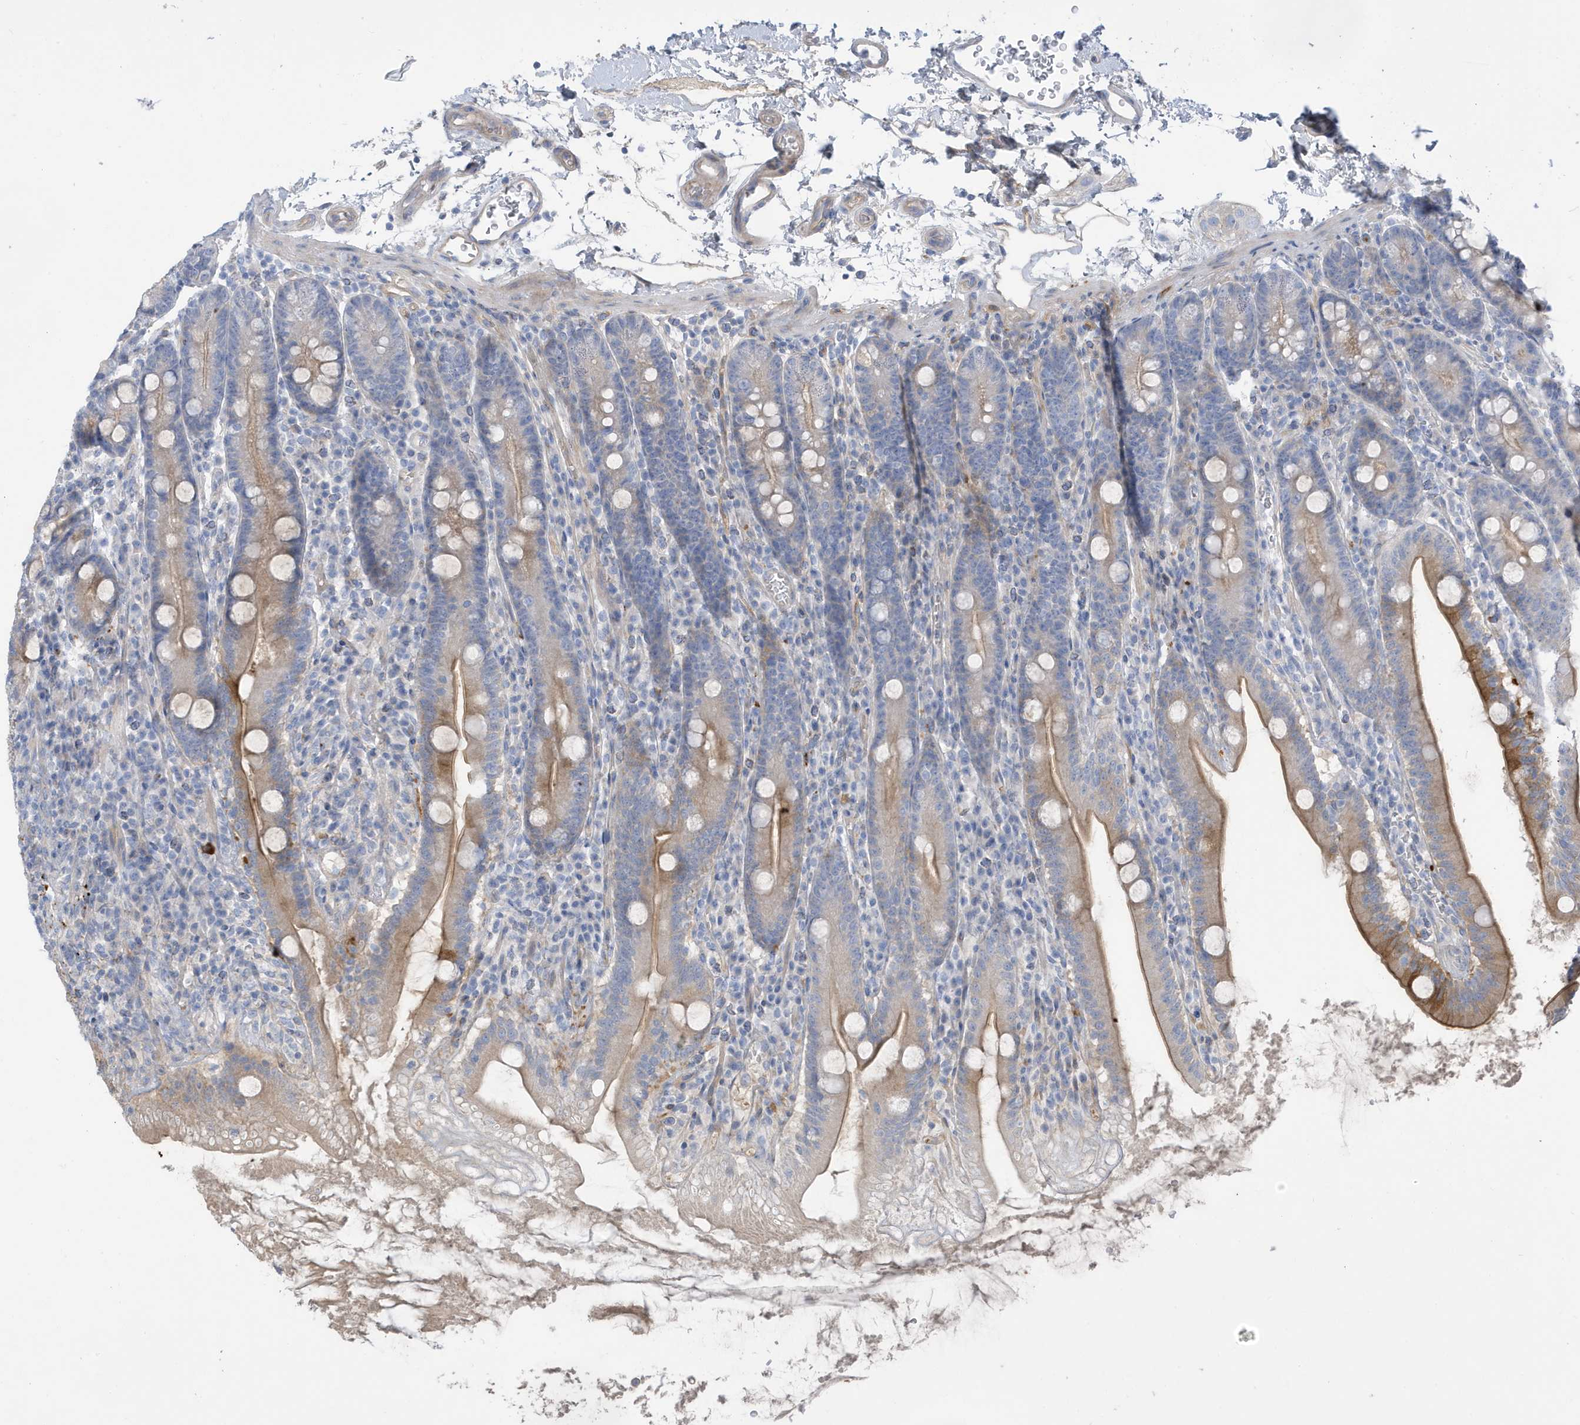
{"staining": {"intensity": "strong", "quantity": "25%-75%", "location": "cytoplasmic/membranous"}, "tissue": "duodenum", "cell_type": "Glandular cells", "image_type": "normal", "snomed": [{"axis": "morphology", "description": "Normal tissue, NOS"}, {"axis": "topography", "description": "Duodenum"}], "caption": "Protein staining of normal duodenum shows strong cytoplasmic/membranous expression in approximately 25%-75% of glandular cells. (Brightfield microscopy of DAB IHC at high magnification).", "gene": "ATP13A5", "patient": {"sex": "male", "age": 35}}